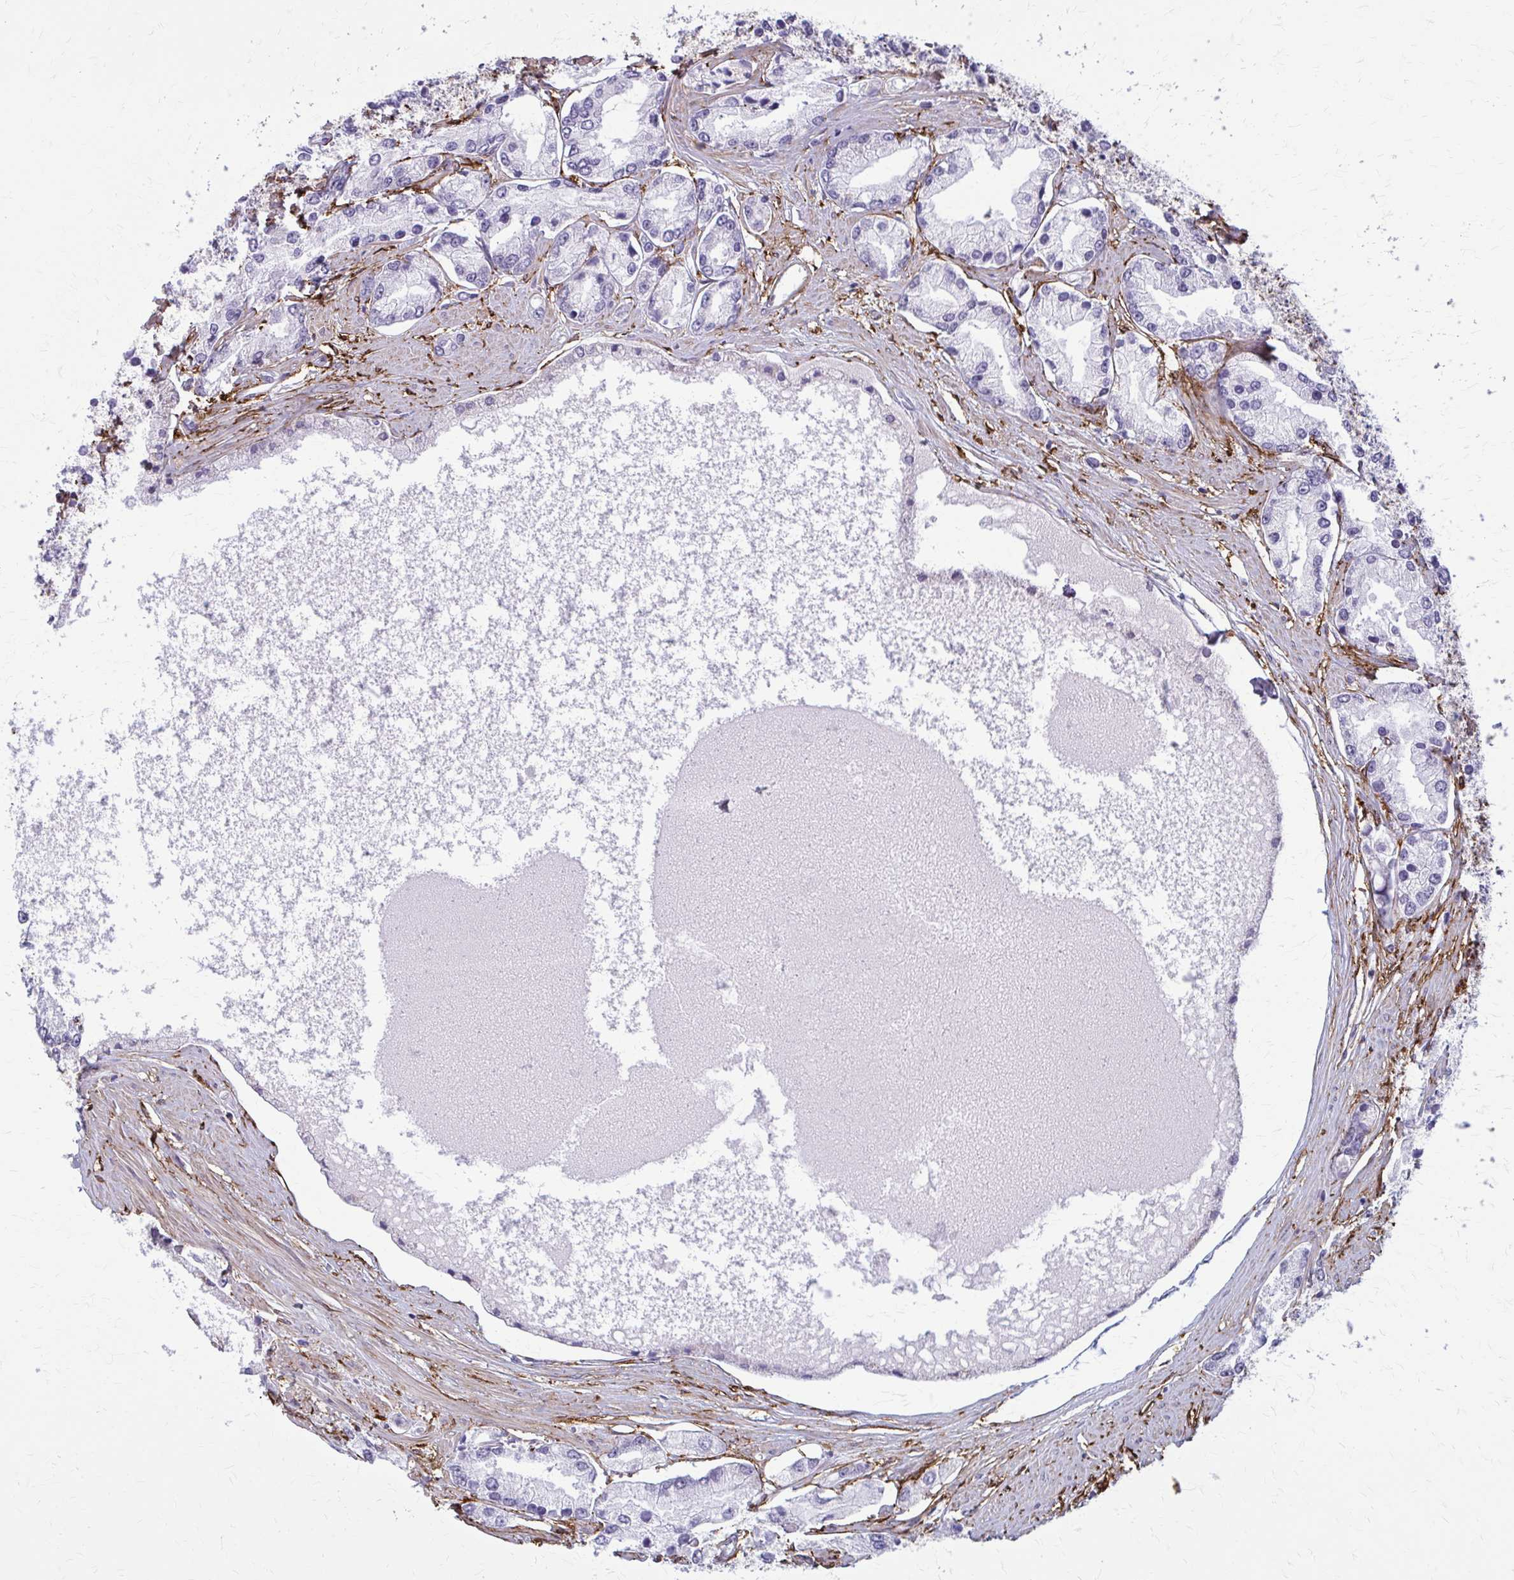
{"staining": {"intensity": "negative", "quantity": "none", "location": "none"}, "tissue": "prostate cancer", "cell_type": "Tumor cells", "image_type": "cancer", "snomed": [{"axis": "morphology", "description": "Adenocarcinoma, High grade"}, {"axis": "topography", "description": "Prostate"}], "caption": "Immunohistochemistry of high-grade adenocarcinoma (prostate) shows no expression in tumor cells.", "gene": "AKAP12", "patient": {"sex": "male", "age": 66}}